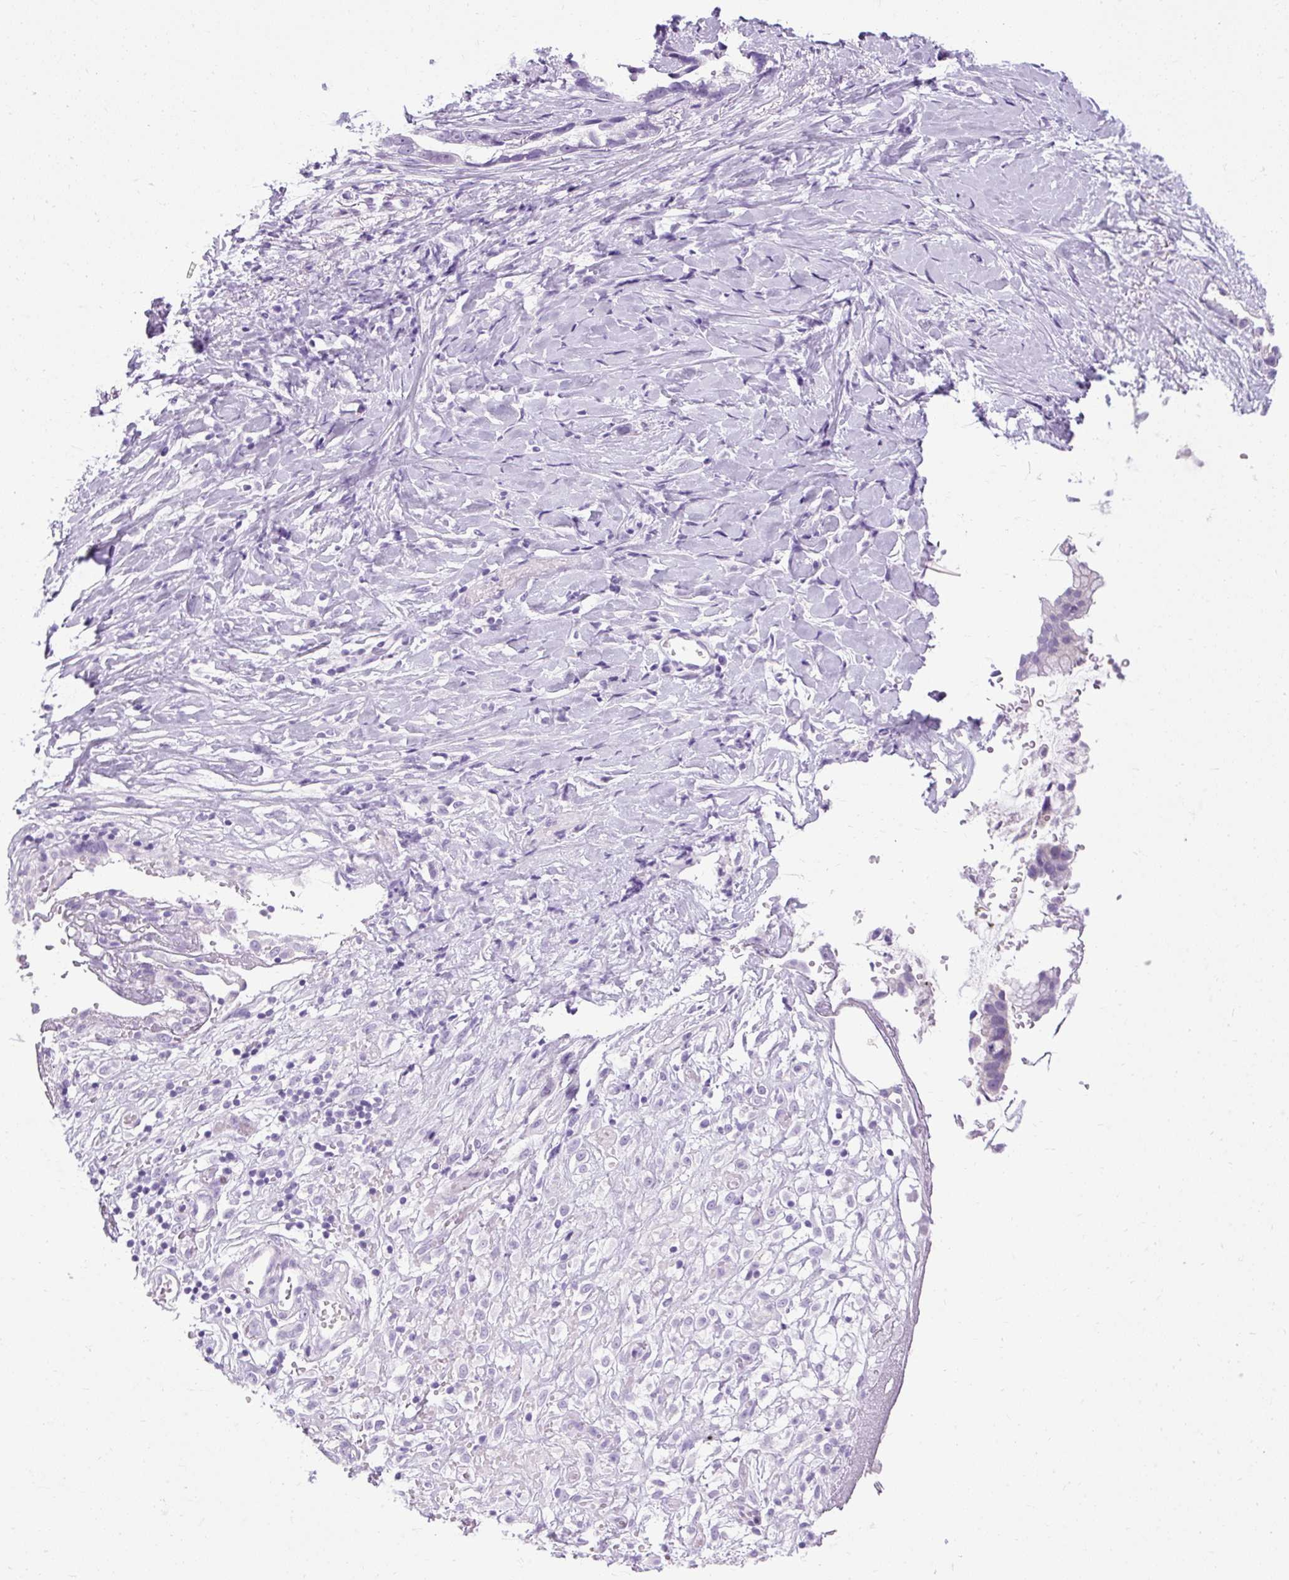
{"staining": {"intensity": "negative", "quantity": "none", "location": "none"}, "tissue": "stomach cancer", "cell_type": "Tumor cells", "image_type": "cancer", "snomed": [{"axis": "morphology", "description": "Adenocarcinoma, NOS"}, {"axis": "topography", "description": "Stomach"}], "caption": "Immunohistochemistry of stomach cancer reveals no expression in tumor cells.", "gene": "B3GNT4", "patient": {"sex": "male", "age": 55}}